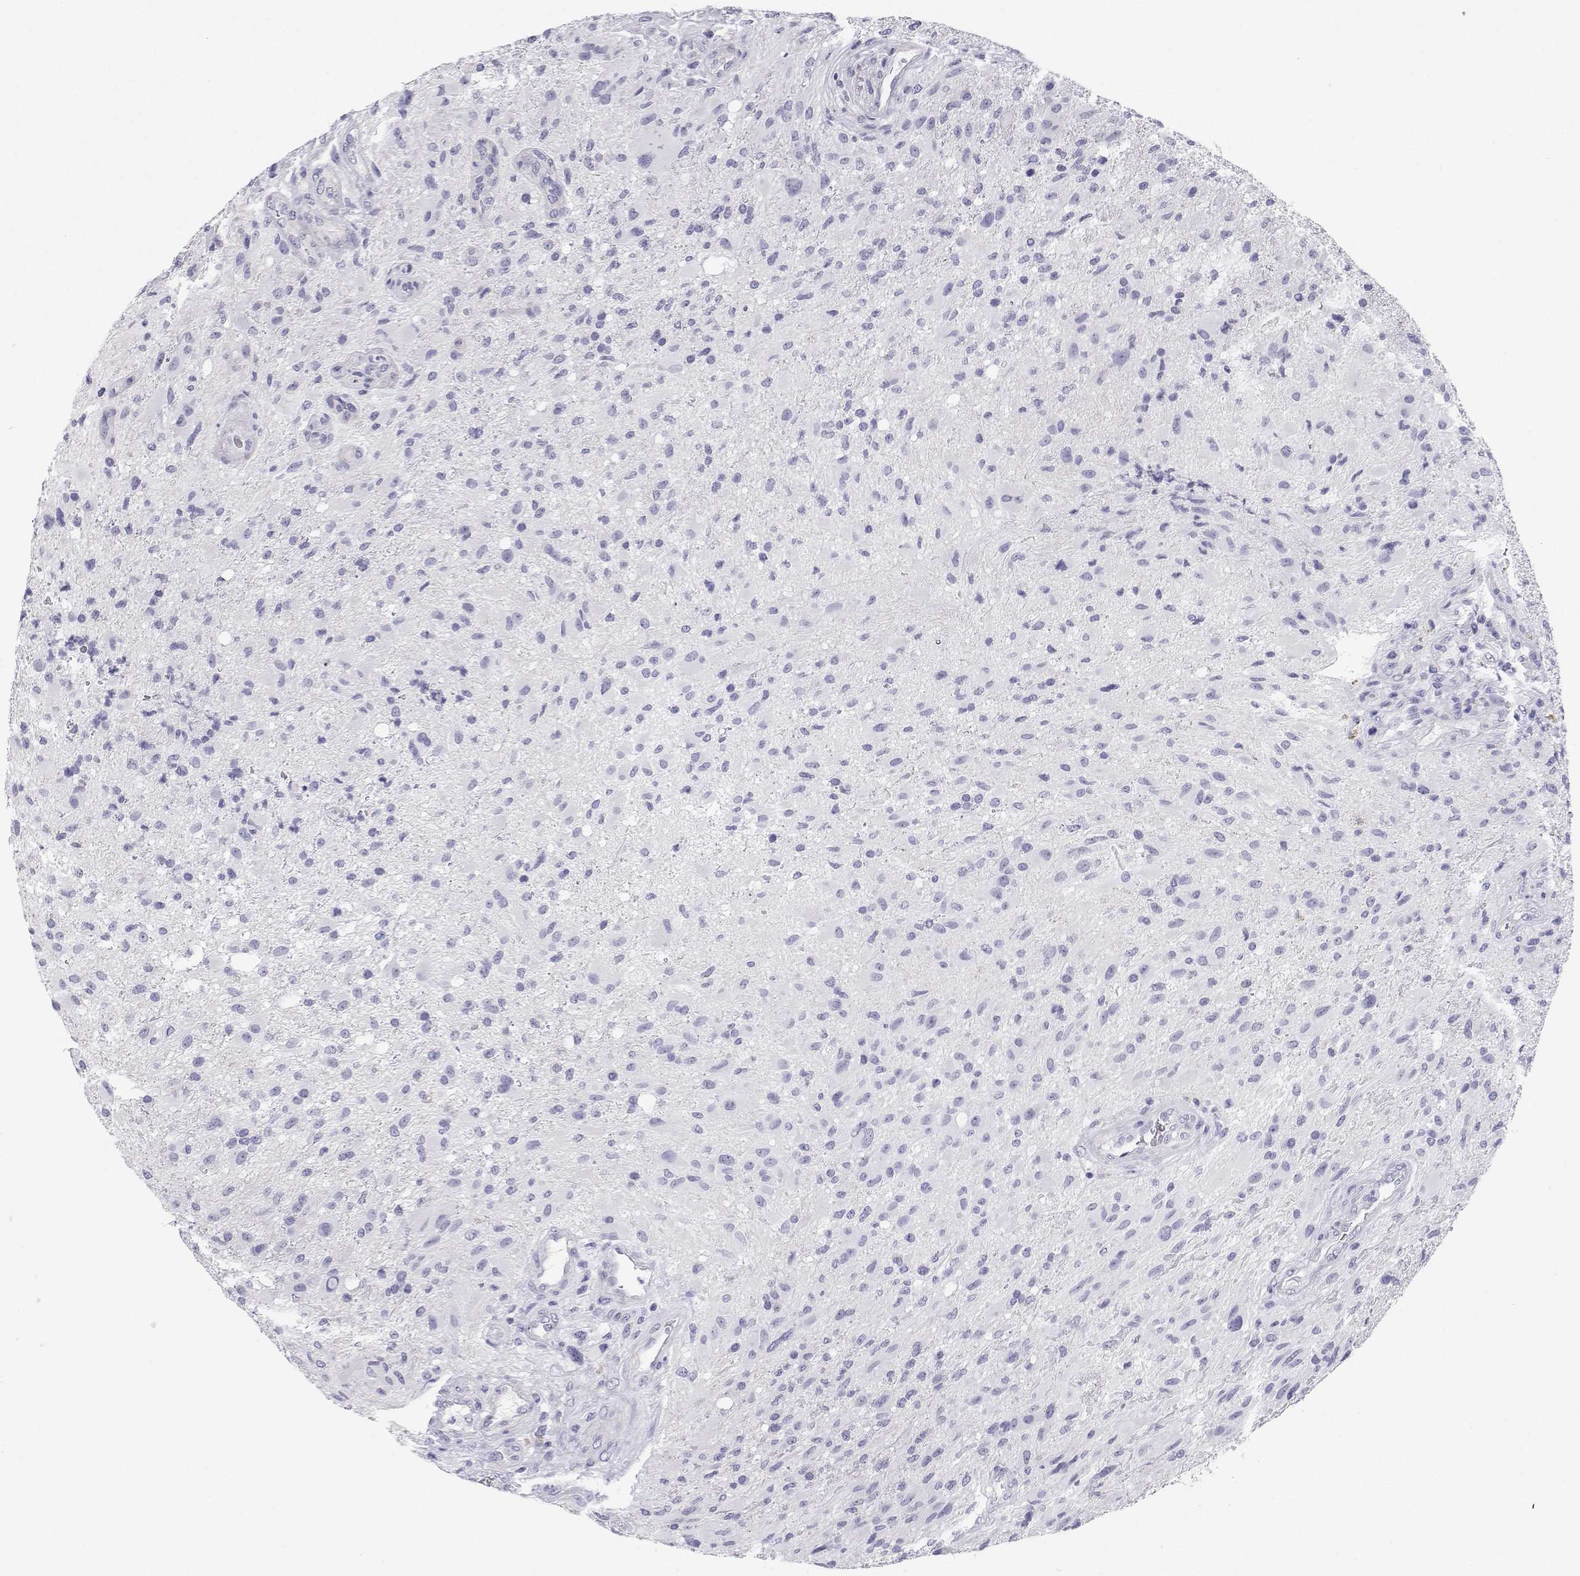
{"staining": {"intensity": "negative", "quantity": "none", "location": "none"}, "tissue": "glioma", "cell_type": "Tumor cells", "image_type": "cancer", "snomed": [{"axis": "morphology", "description": "Glioma, malignant, High grade"}, {"axis": "topography", "description": "Brain"}], "caption": "An IHC image of malignant high-grade glioma is shown. There is no staining in tumor cells of malignant high-grade glioma. (DAB (3,3'-diaminobenzidine) IHC visualized using brightfield microscopy, high magnification).", "gene": "BHMT", "patient": {"sex": "male", "age": 53}}